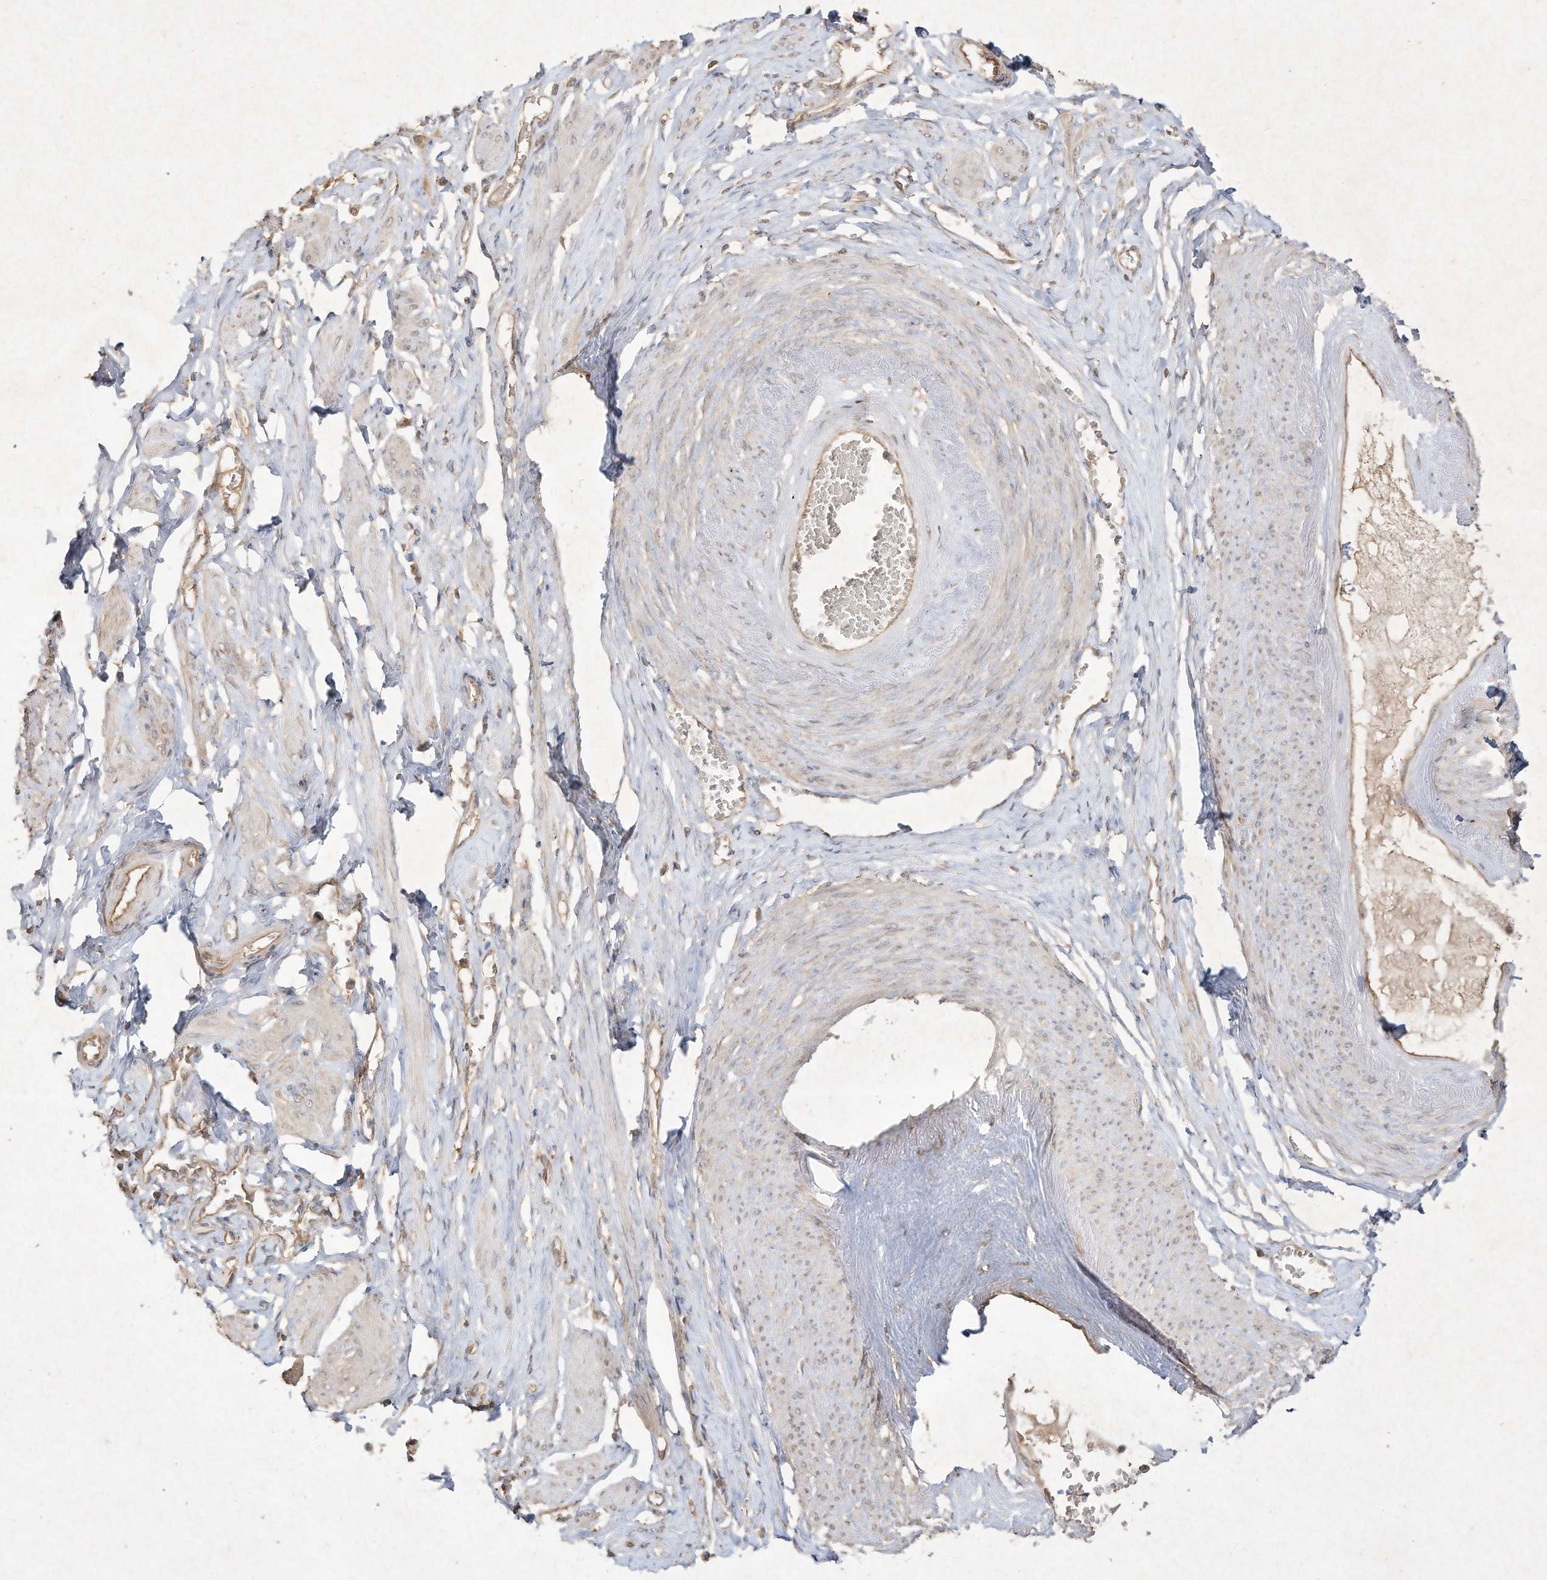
{"staining": {"intensity": "moderate", "quantity": "25%-75%", "location": "cytoplasmic/membranous"}, "tissue": "adipose tissue", "cell_type": "Adipocytes", "image_type": "normal", "snomed": [{"axis": "morphology", "description": "Normal tissue, NOS"}, {"axis": "topography", "description": "Vascular tissue"}, {"axis": "topography", "description": "Fallopian tube"}, {"axis": "topography", "description": "Ovary"}], "caption": "Adipose tissue stained with DAB immunohistochemistry (IHC) exhibits medium levels of moderate cytoplasmic/membranous expression in approximately 25%-75% of adipocytes.", "gene": "DYNC1I2", "patient": {"sex": "female", "age": 67}}